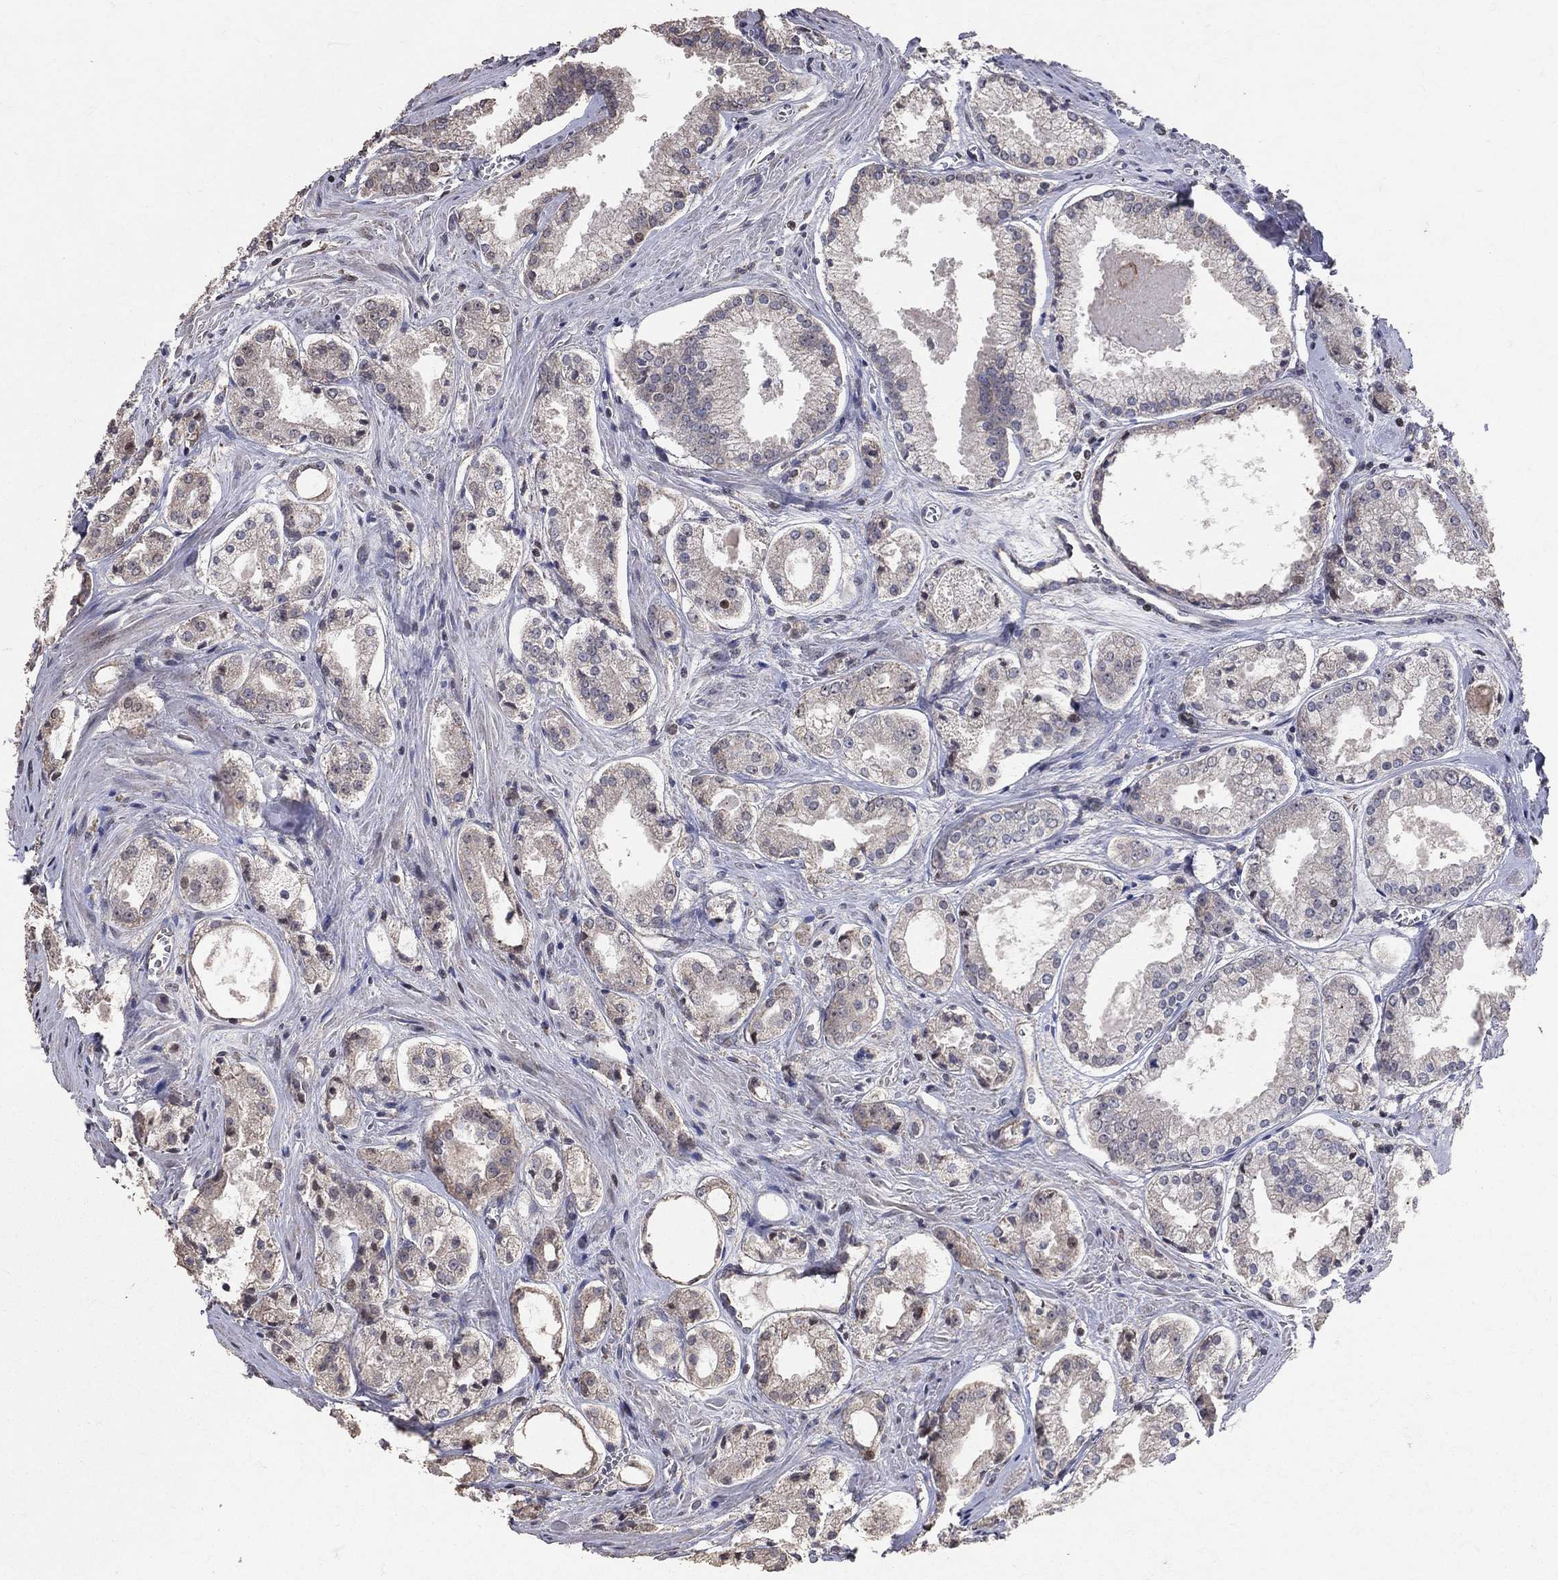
{"staining": {"intensity": "weak", "quantity": "<25%", "location": "cytoplasmic/membranous"}, "tissue": "prostate cancer", "cell_type": "Tumor cells", "image_type": "cancer", "snomed": [{"axis": "morphology", "description": "Adenocarcinoma, NOS"}, {"axis": "topography", "description": "Prostate"}], "caption": "Prostate cancer (adenocarcinoma) was stained to show a protein in brown. There is no significant expression in tumor cells.", "gene": "LY6K", "patient": {"sex": "male", "age": 72}}